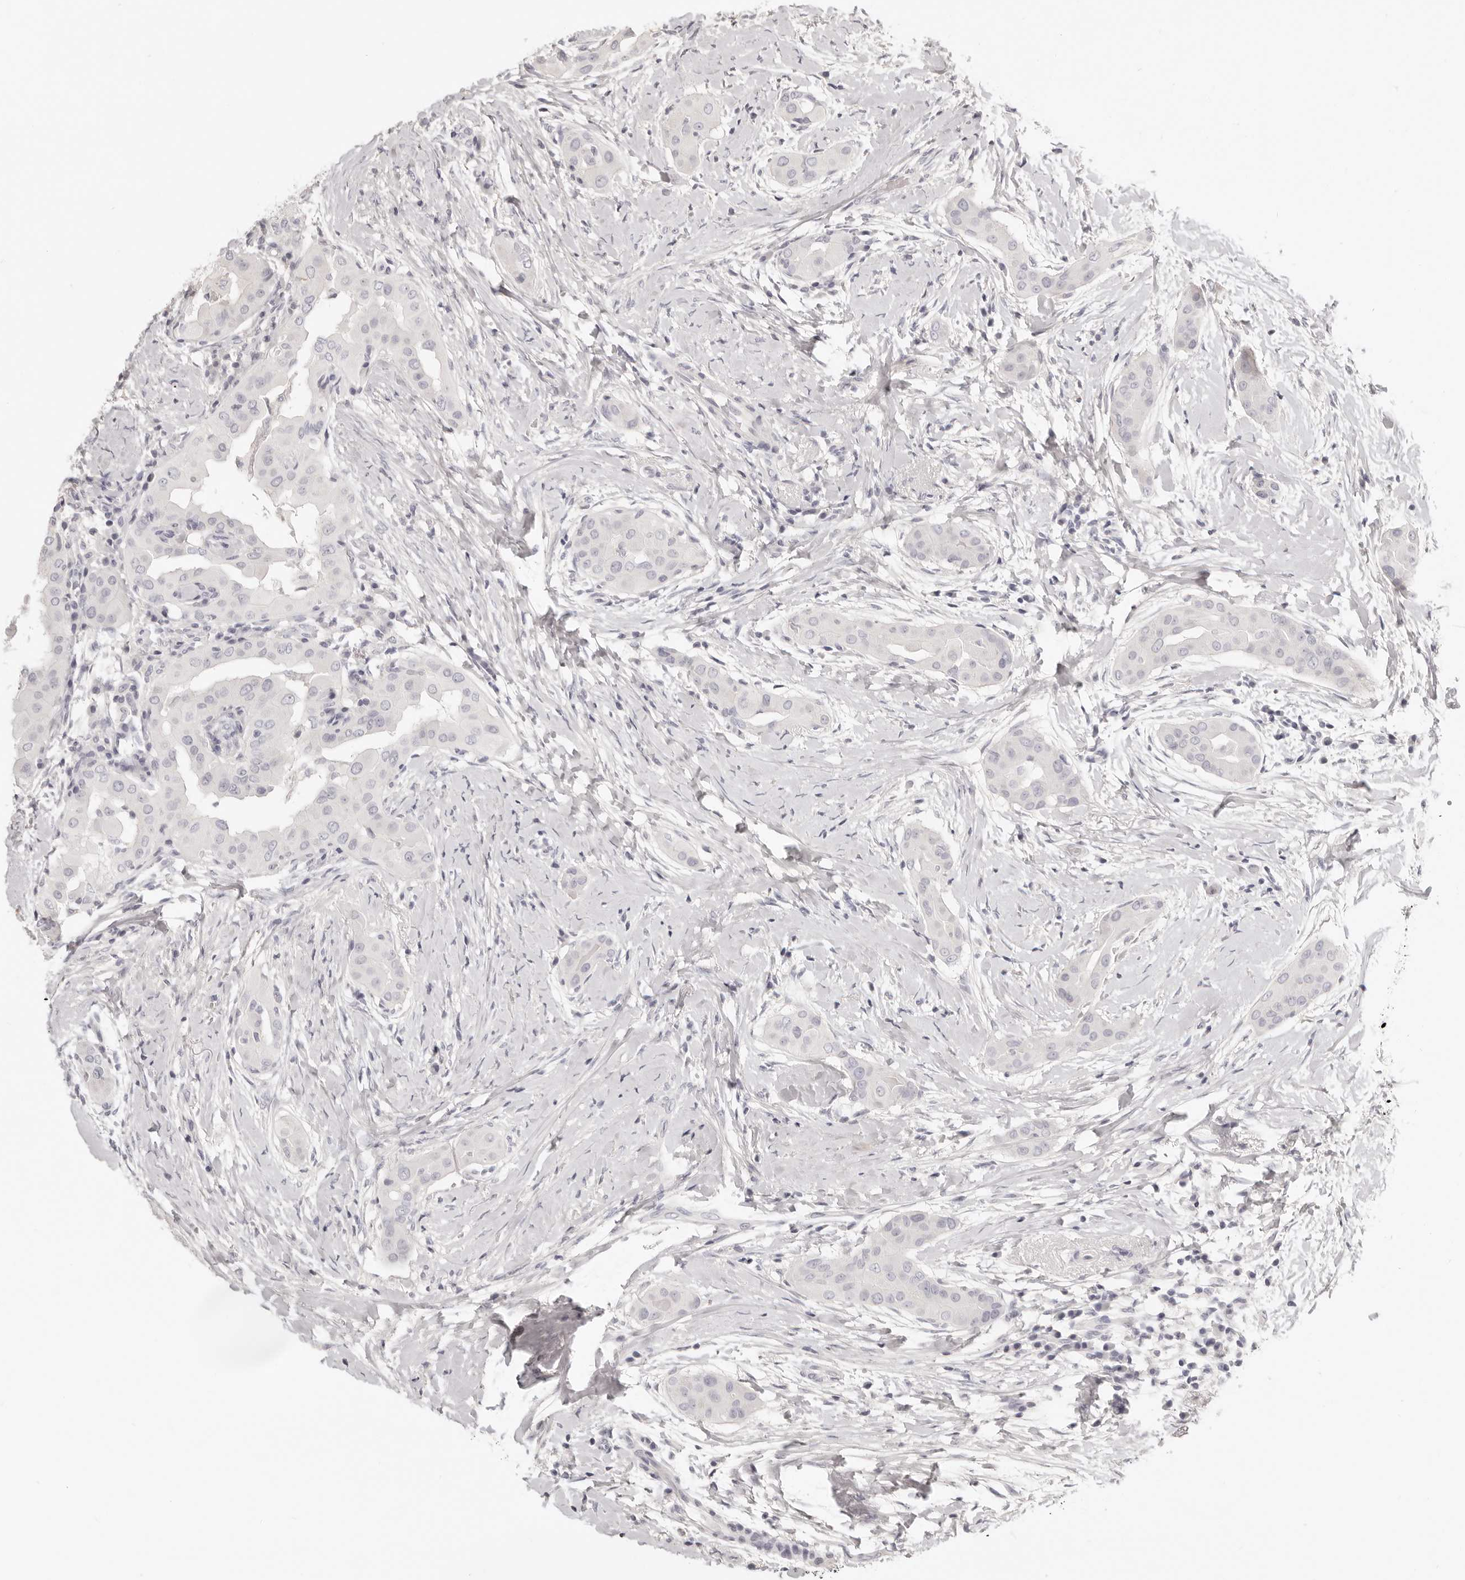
{"staining": {"intensity": "negative", "quantity": "none", "location": "none"}, "tissue": "thyroid cancer", "cell_type": "Tumor cells", "image_type": "cancer", "snomed": [{"axis": "morphology", "description": "Papillary adenocarcinoma, NOS"}, {"axis": "topography", "description": "Thyroid gland"}], "caption": "Tumor cells show no significant protein staining in papillary adenocarcinoma (thyroid). Nuclei are stained in blue.", "gene": "FABP1", "patient": {"sex": "male", "age": 33}}